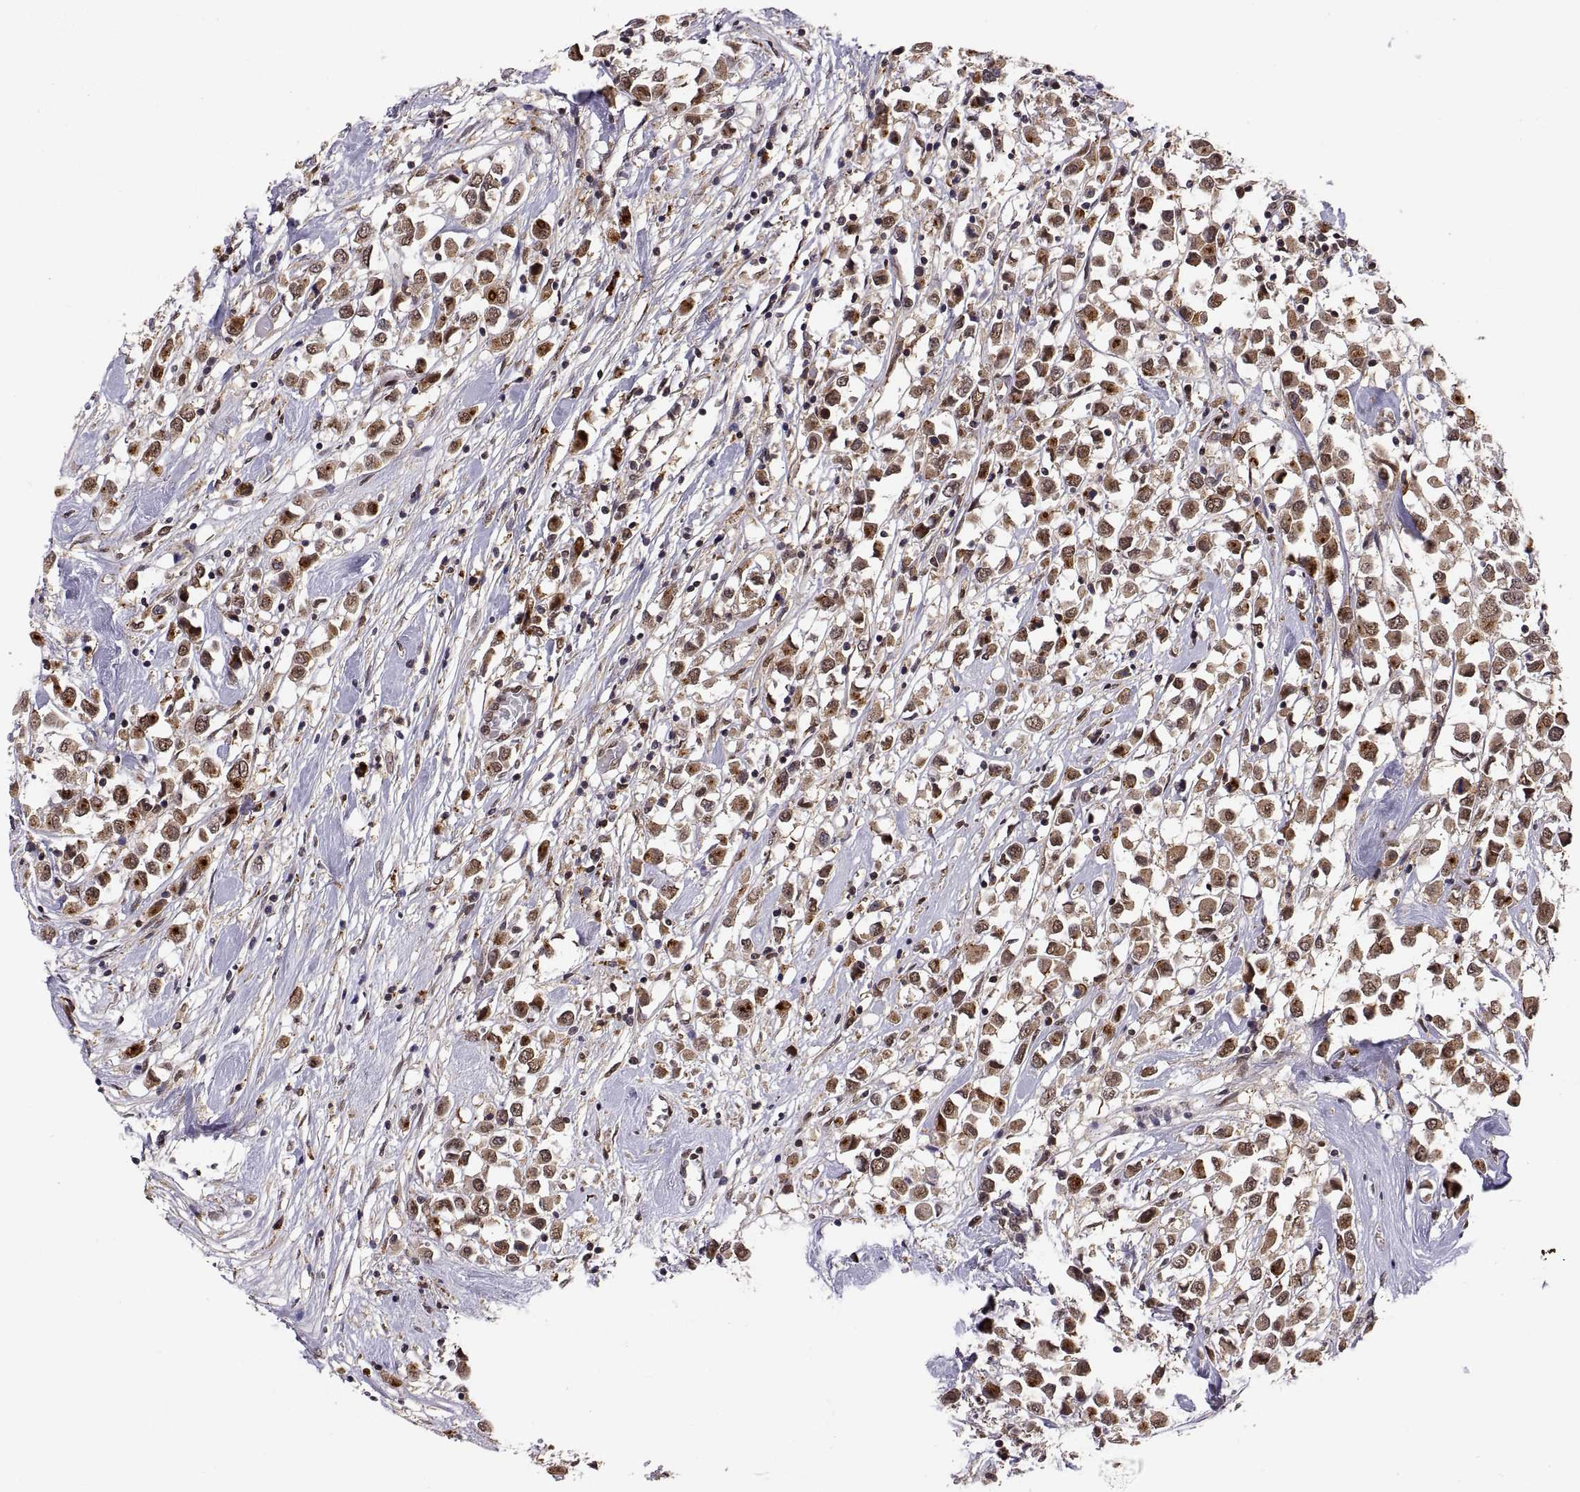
{"staining": {"intensity": "moderate", "quantity": ">75%", "location": "cytoplasmic/membranous,nuclear"}, "tissue": "breast cancer", "cell_type": "Tumor cells", "image_type": "cancer", "snomed": [{"axis": "morphology", "description": "Duct carcinoma"}, {"axis": "topography", "description": "Breast"}], "caption": "Moderate cytoplasmic/membranous and nuclear protein positivity is appreciated in about >75% of tumor cells in breast cancer (intraductal carcinoma). Using DAB (3,3'-diaminobenzidine) (brown) and hematoxylin (blue) stains, captured at high magnification using brightfield microscopy.", "gene": "PSMC2", "patient": {"sex": "female", "age": 61}}